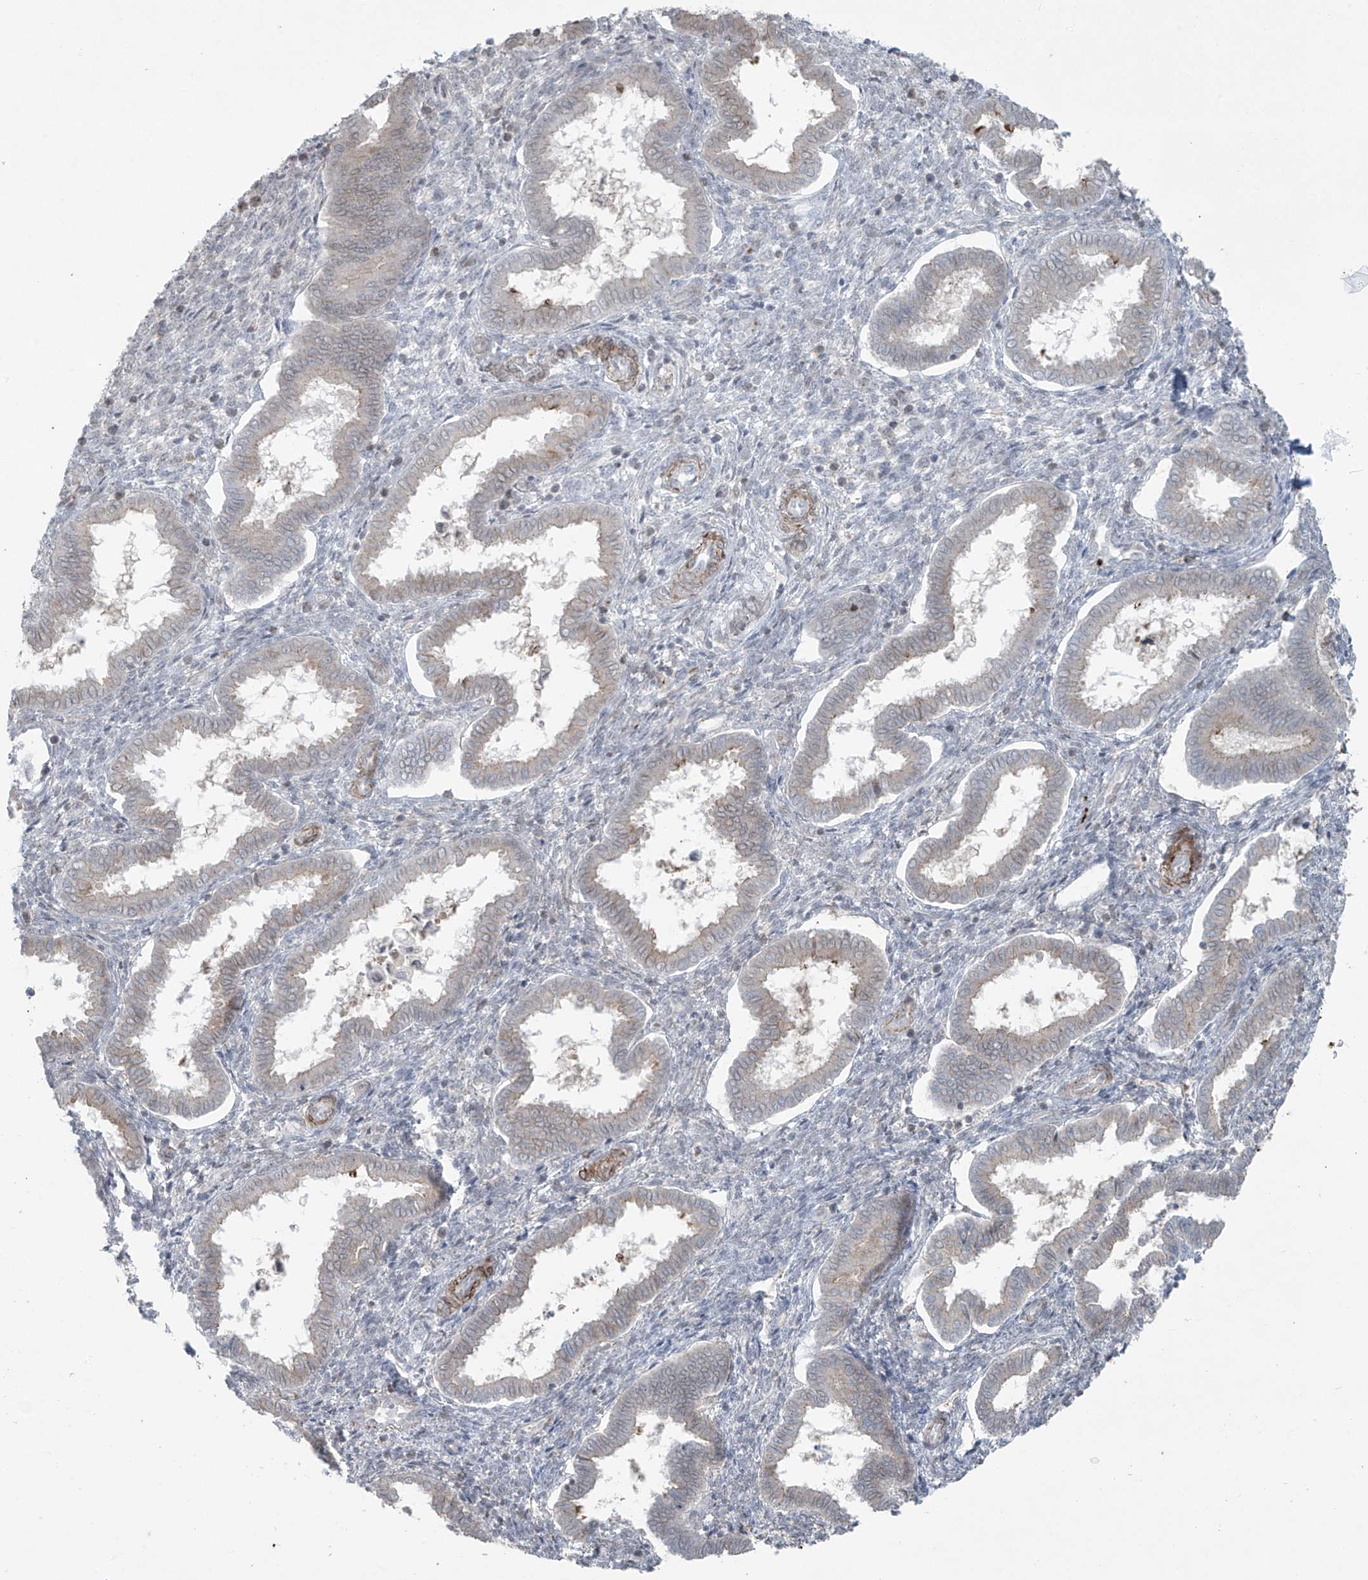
{"staining": {"intensity": "negative", "quantity": "none", "location": "none"}, "tissue": "endometrium", "cell_type": "Cells in endometrial stroma", "image_type": "normal", "snomed": [{"axis": "morphology", "description": "Normal tissue, NOS"}, {"axis": "topography", "description": "Endometrium"}], "caption": "Immunohistochemical staining of normal endometrium exhibits no significant staining in cells in endometrial stroma. Nuclei are stained in blue.", "gene": "RASGEF1A", "patient": {"sex": "female", "age": 24}}